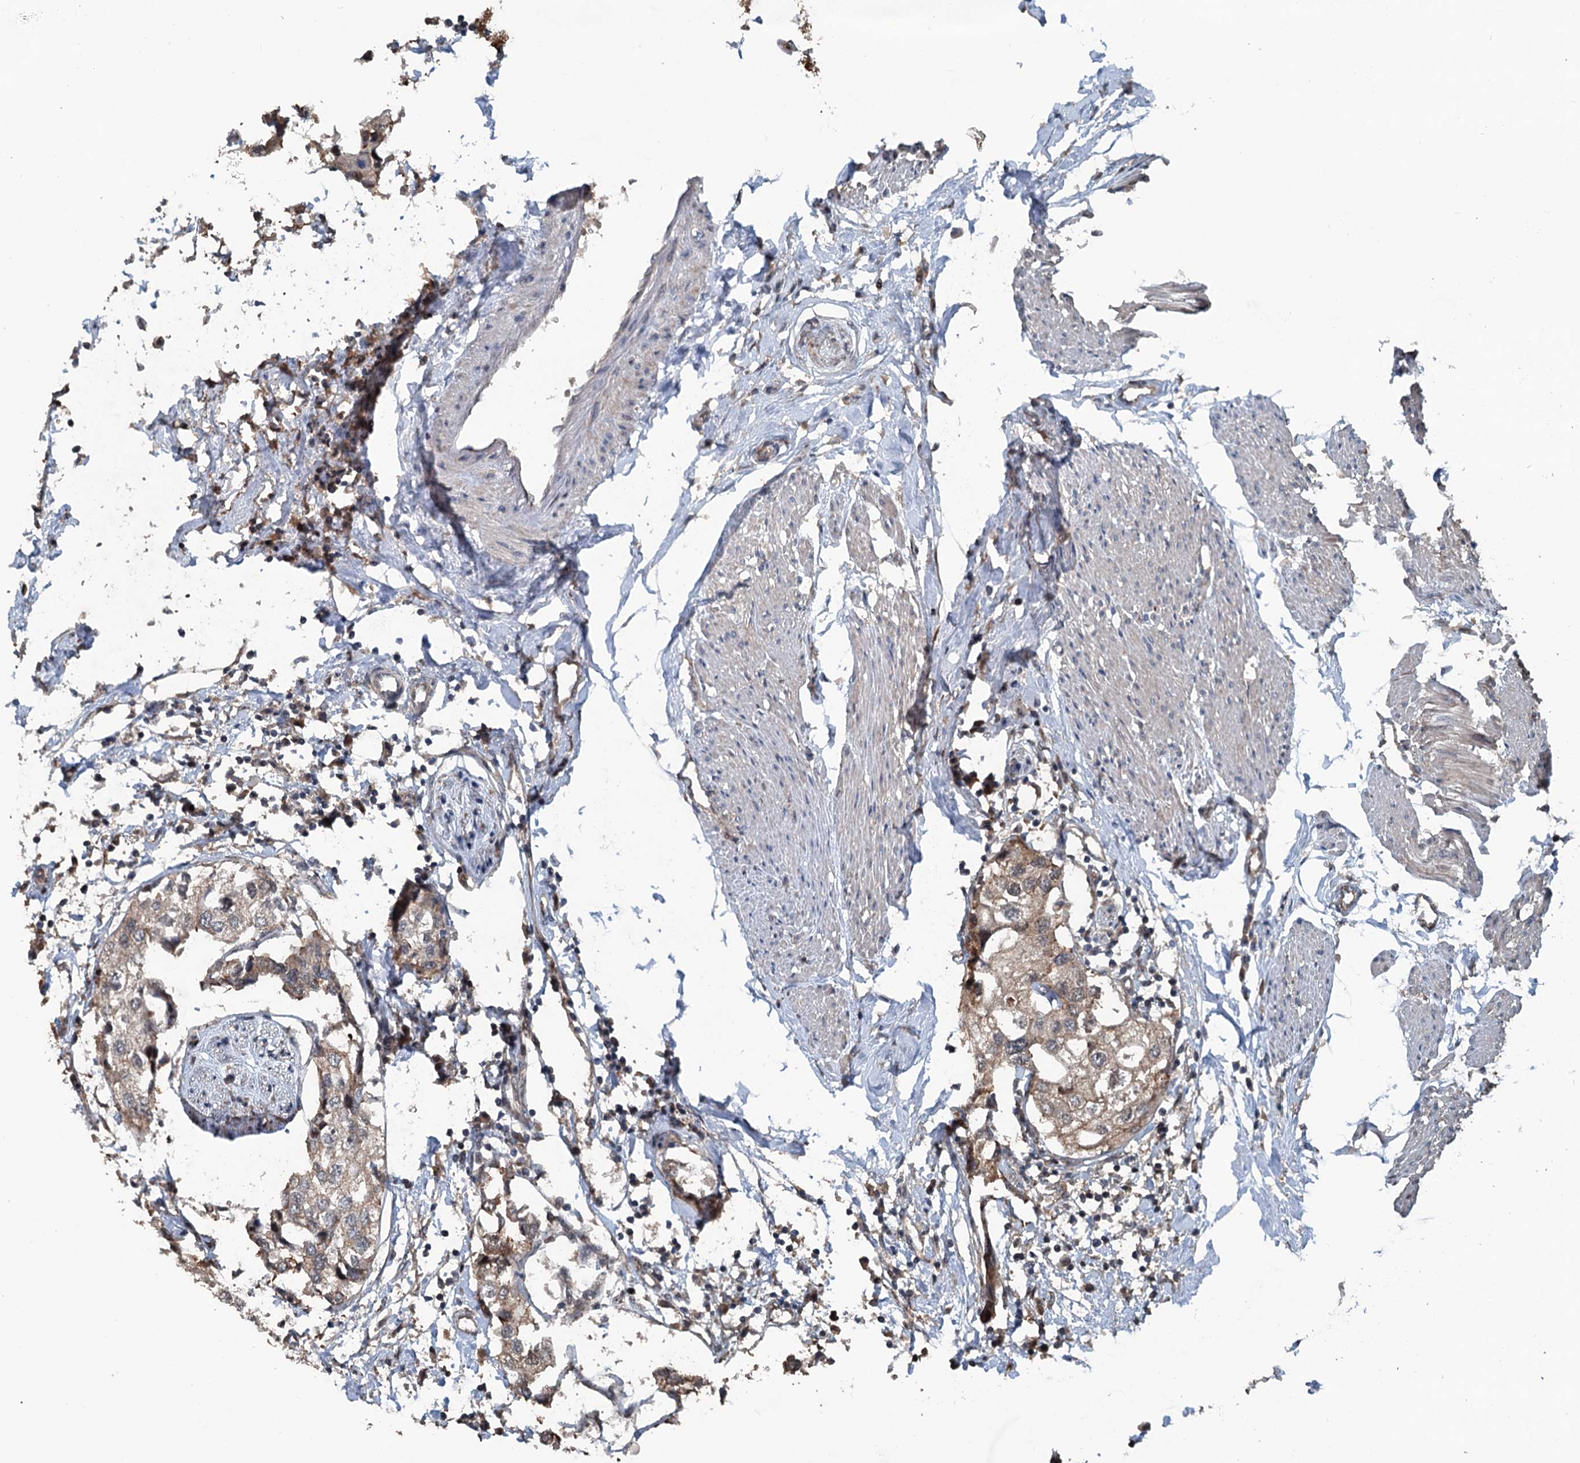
{"staining": {"intensity": "moderate", "quantity": ">75%", "location": "cytoplasmic/membranous"}, "tissue": "urothelial cancer", "cell_type": "Tumor cells", "image_type": "cancer", "snomed": [{"axis": "morphology", "description": "Urothelial carcinoma, High grade"}, {"axis": "topography", "description": "Urinary bladder"}], "caption": "IHC of urothelial cancer exhibits medium levels of moderate cytoplasmic/membranous positivity in approximately >75% of tumor cells. The protein of interest is stained brown, and the nuclei are stained in blue (DAB IHC with brightfield microscopy, high magnification).", "gene": "TEDC1", "patient": {"sex": "male", "age": 64}}